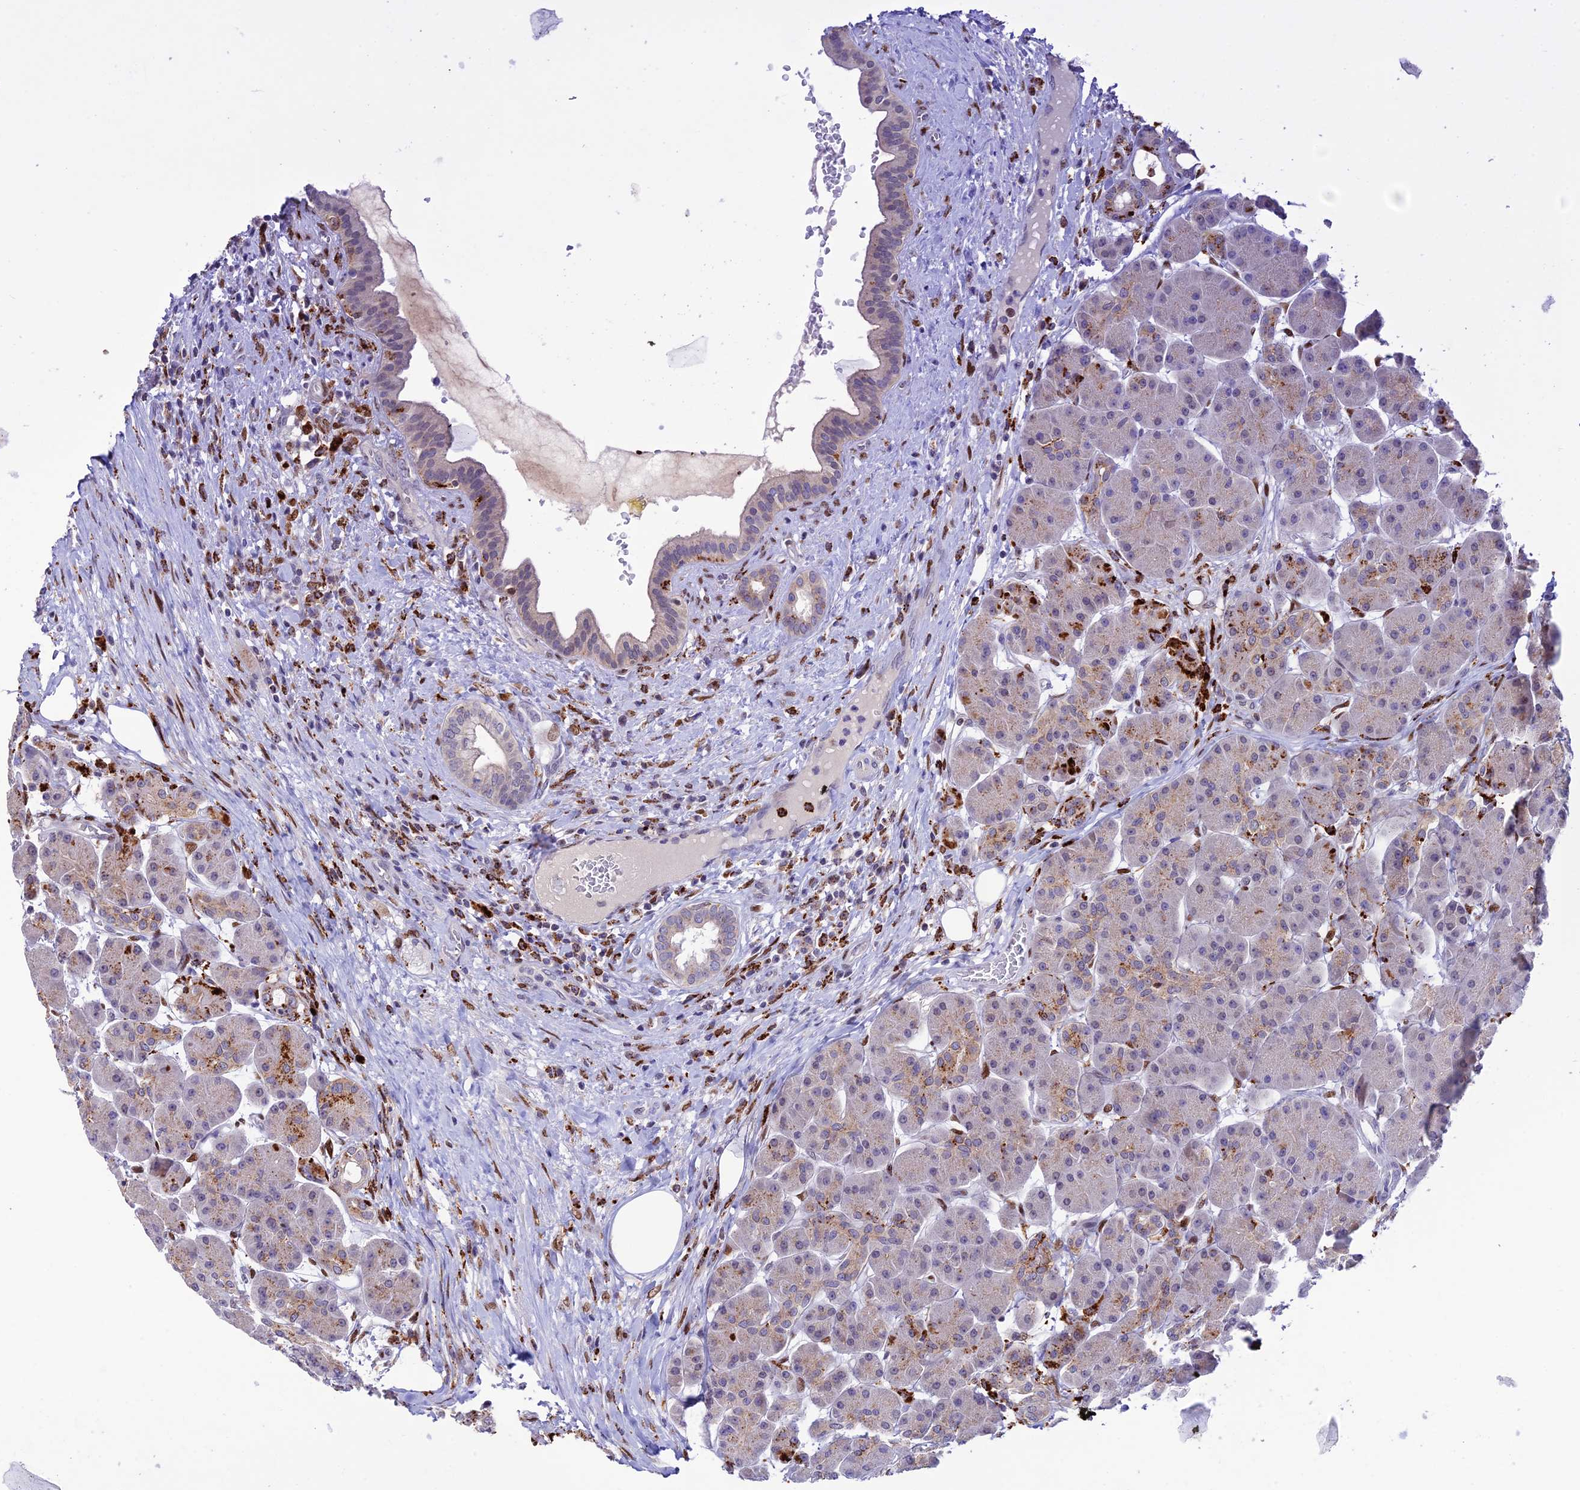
{"staining": {"intensity": "moderate", "quantity": "<25%", "location": "cytoplasmic/membranous"}, "tissue": "pancreas", "cell_type": "Exocrine glandular cells", "image_type": "normal", "snomed": [{"axis": "morphology", "description": "Normal tissue, NOS"}, {"axis": "topography", "description": "Pancreas"}], "caption": "Immunohistochemical staining of benign human pancreas demonstrates moderate cytoplasmic/membranous protein staining in about <25% of exocrine glandular cells. The protein is stained brown, and the nuclei are stained in blue (DAB IHC with brightfield microscopy, high magnification).", "gene": "HIC1", "patient": {"sex": "male", "age": 63}}